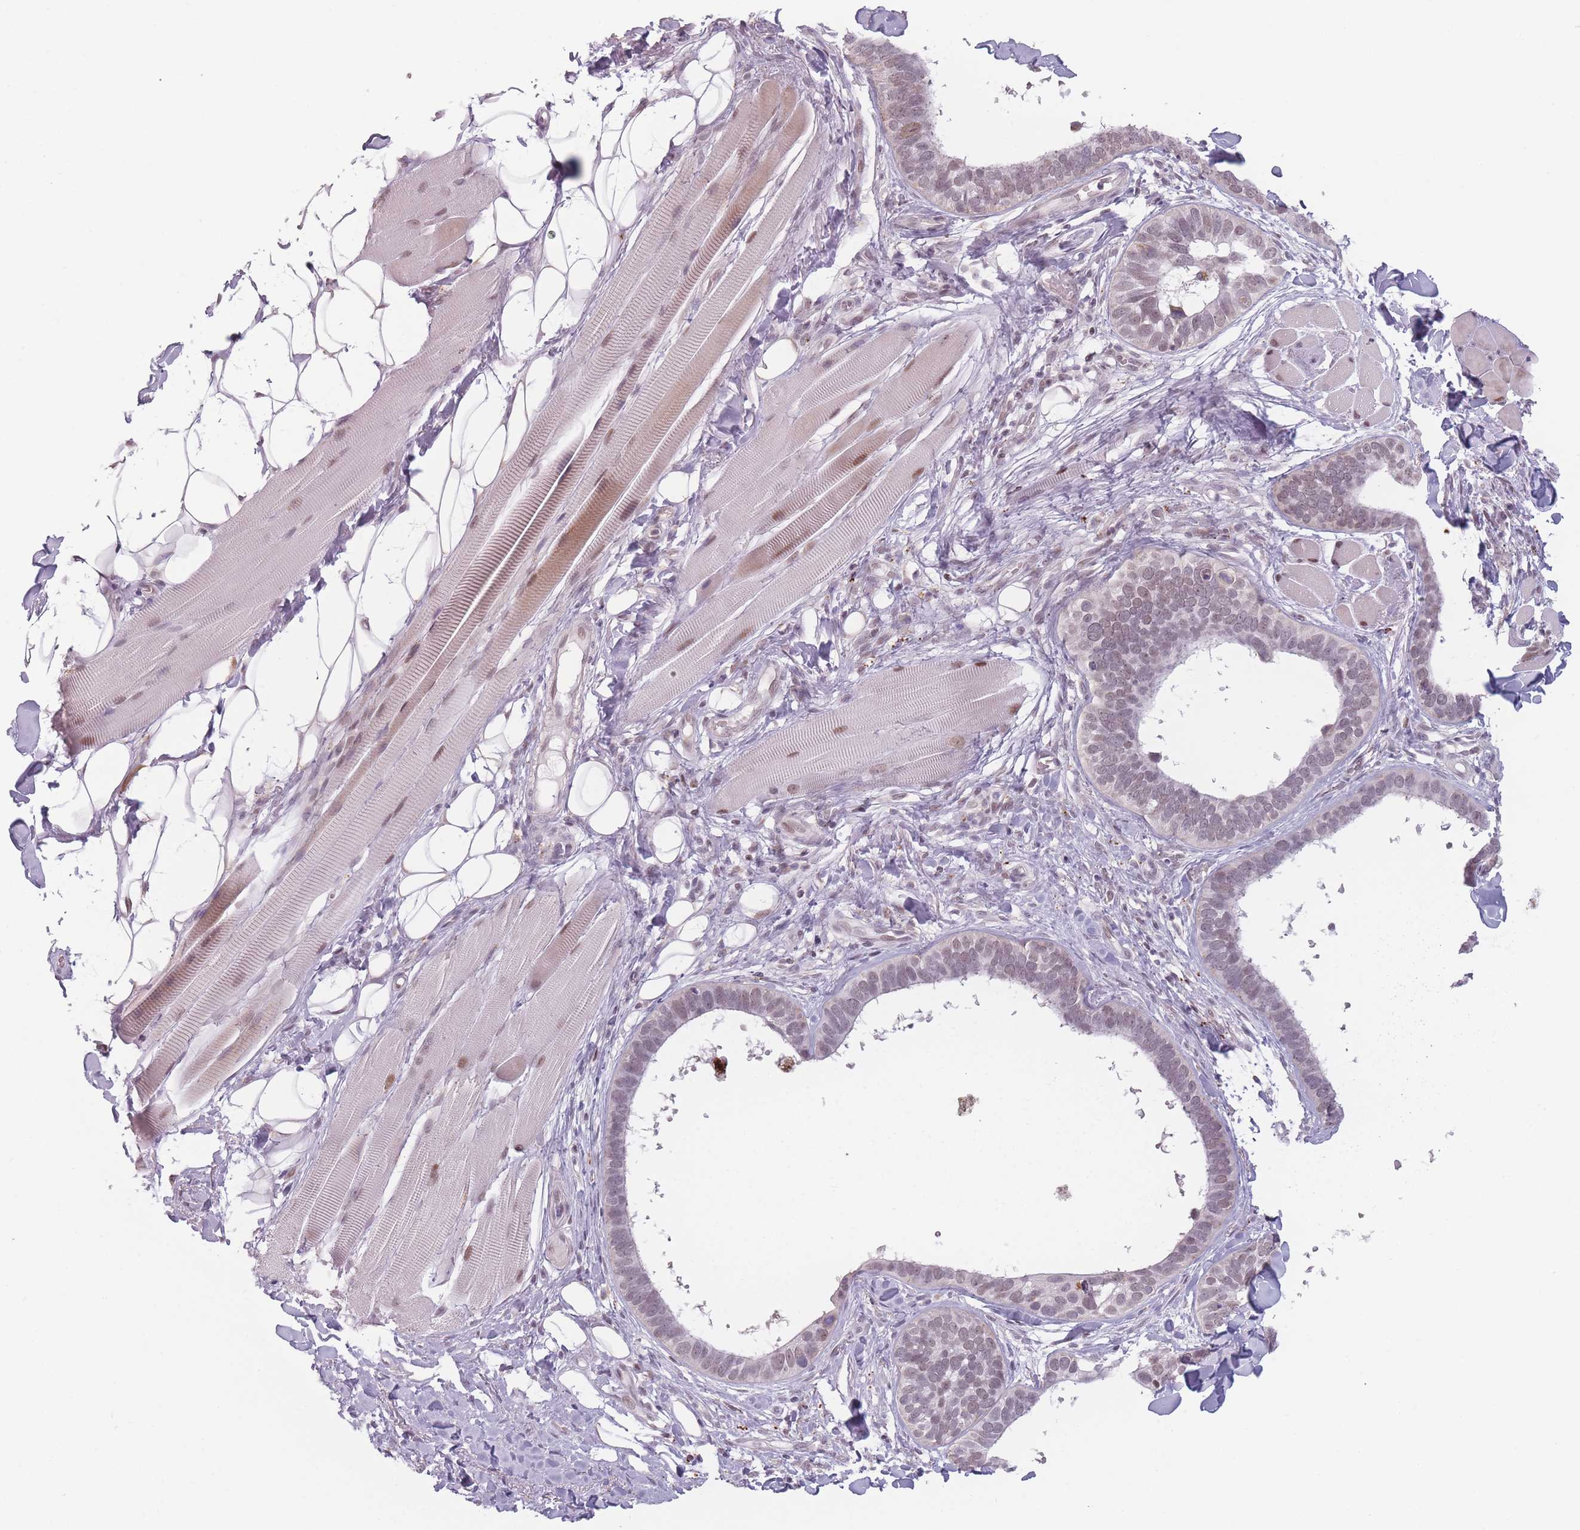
{"staining": {"intensity": "weak", "quantity": "25%-75%", "location": "nuclear"}, "tissue": "skin cancer", "cell_type": "Tumor cells", "image_type": "cancer", "snomed": [{"axis": "morphology", "description": "Basal cell carcinoma"}, {"axis": "topography", "description": "Skin"}], "caption": "This is an image of immunohistochemistry staining of skin cancer (basal cell carcinoma), which shows weak expression in the nuclear of tumor cells.", "gene": "OR10C1", "patient": {"sex": "male", "age": 62}}